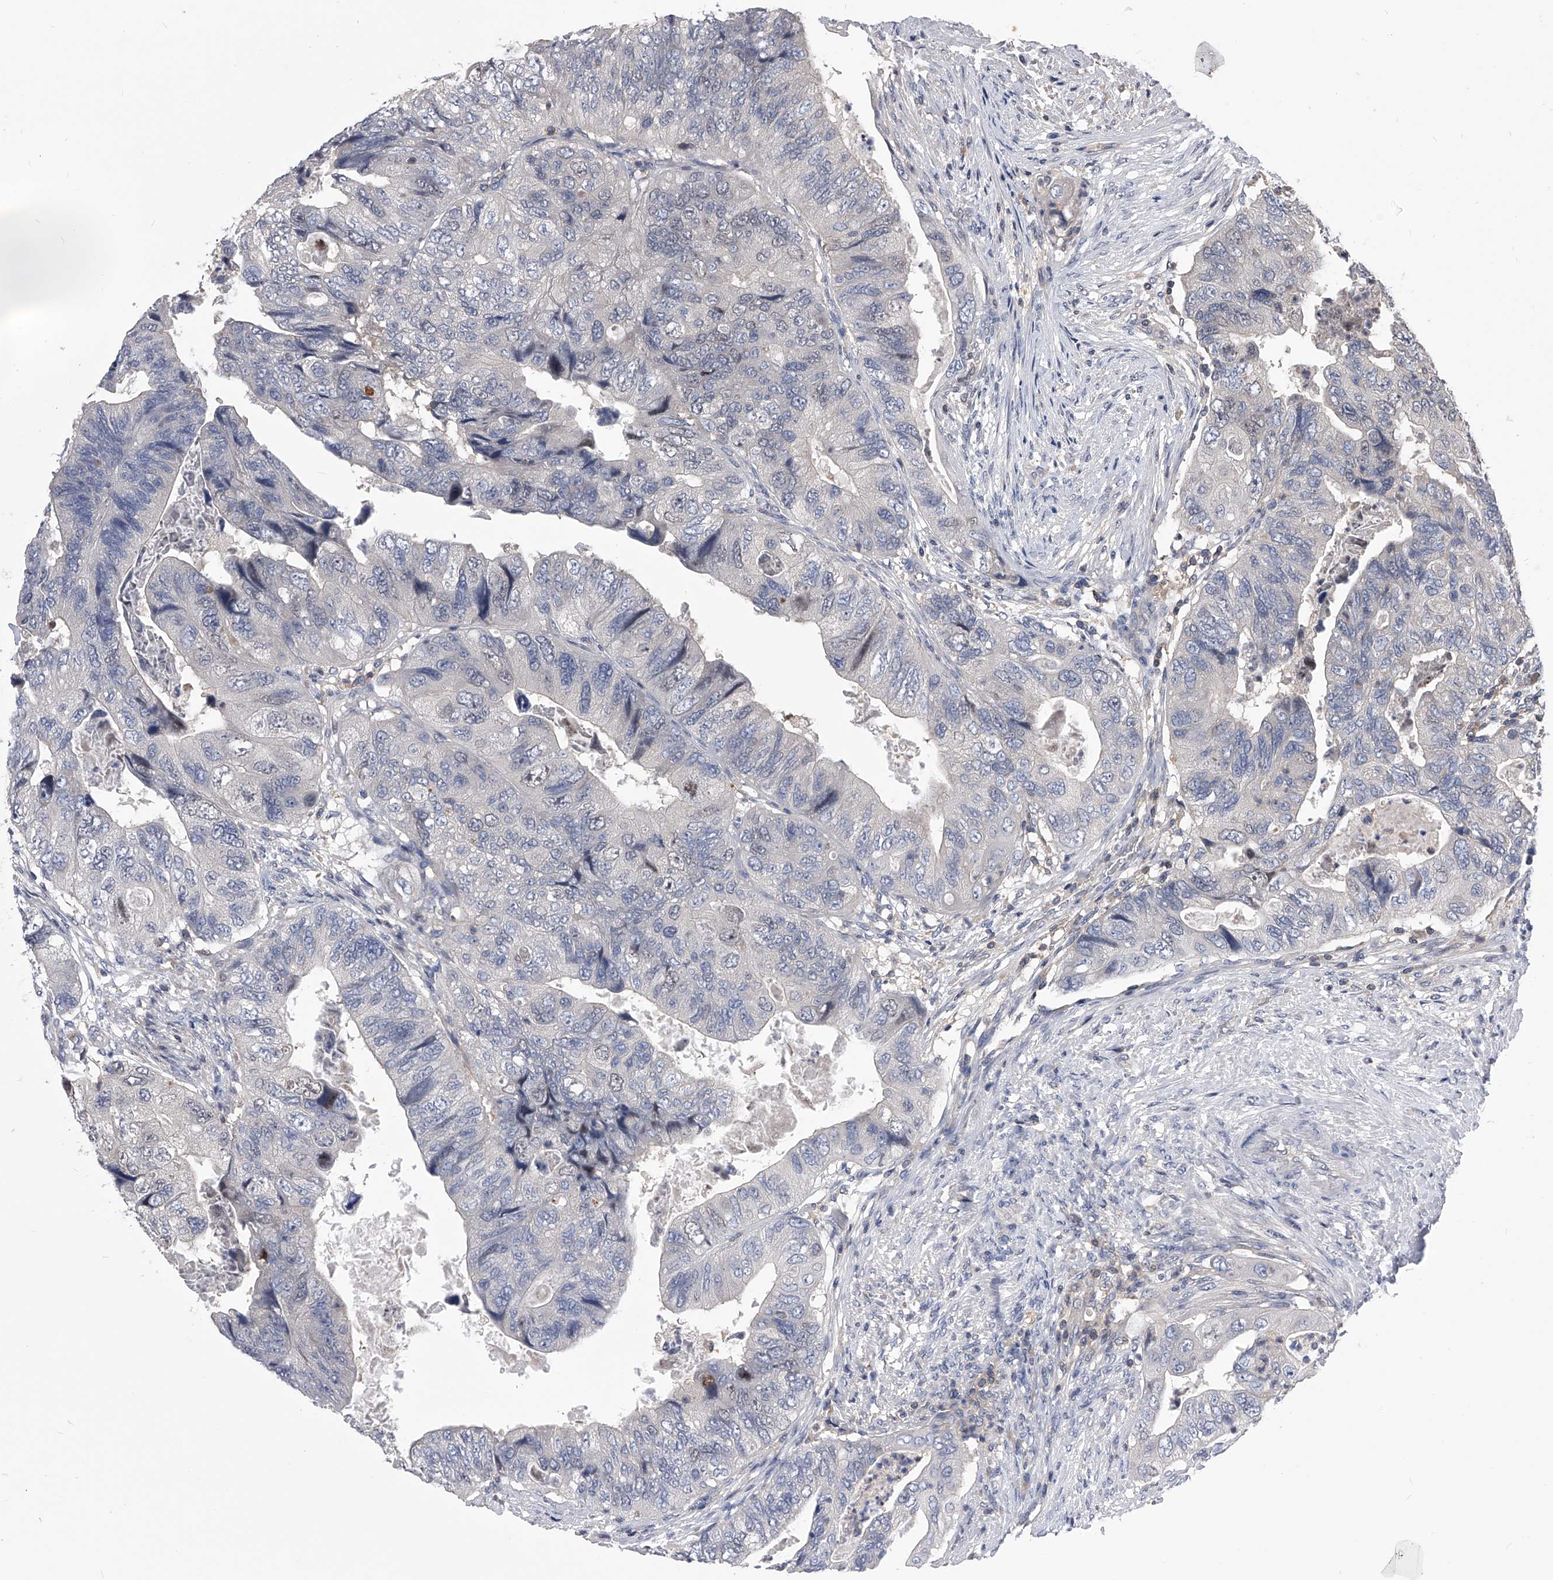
{"staining": {"intensity": "negative", "quantity": "none", "location": "none"}, "tissue": "colorectal cancer", "cell_type": "Tumor cells", "image_type": "cancer", "snomed": [{"axis": "morphology", "description": "Adenocarcinoma, NOS"}, {"axis": "topography", "description": "Rectum"}], "caption": "Protein analysis of colorectal adenocarcinoma demonstrates no significant staining in tumor cells.", "gene": "PAN3", "patient": {"sex": "male", "age": 63}}